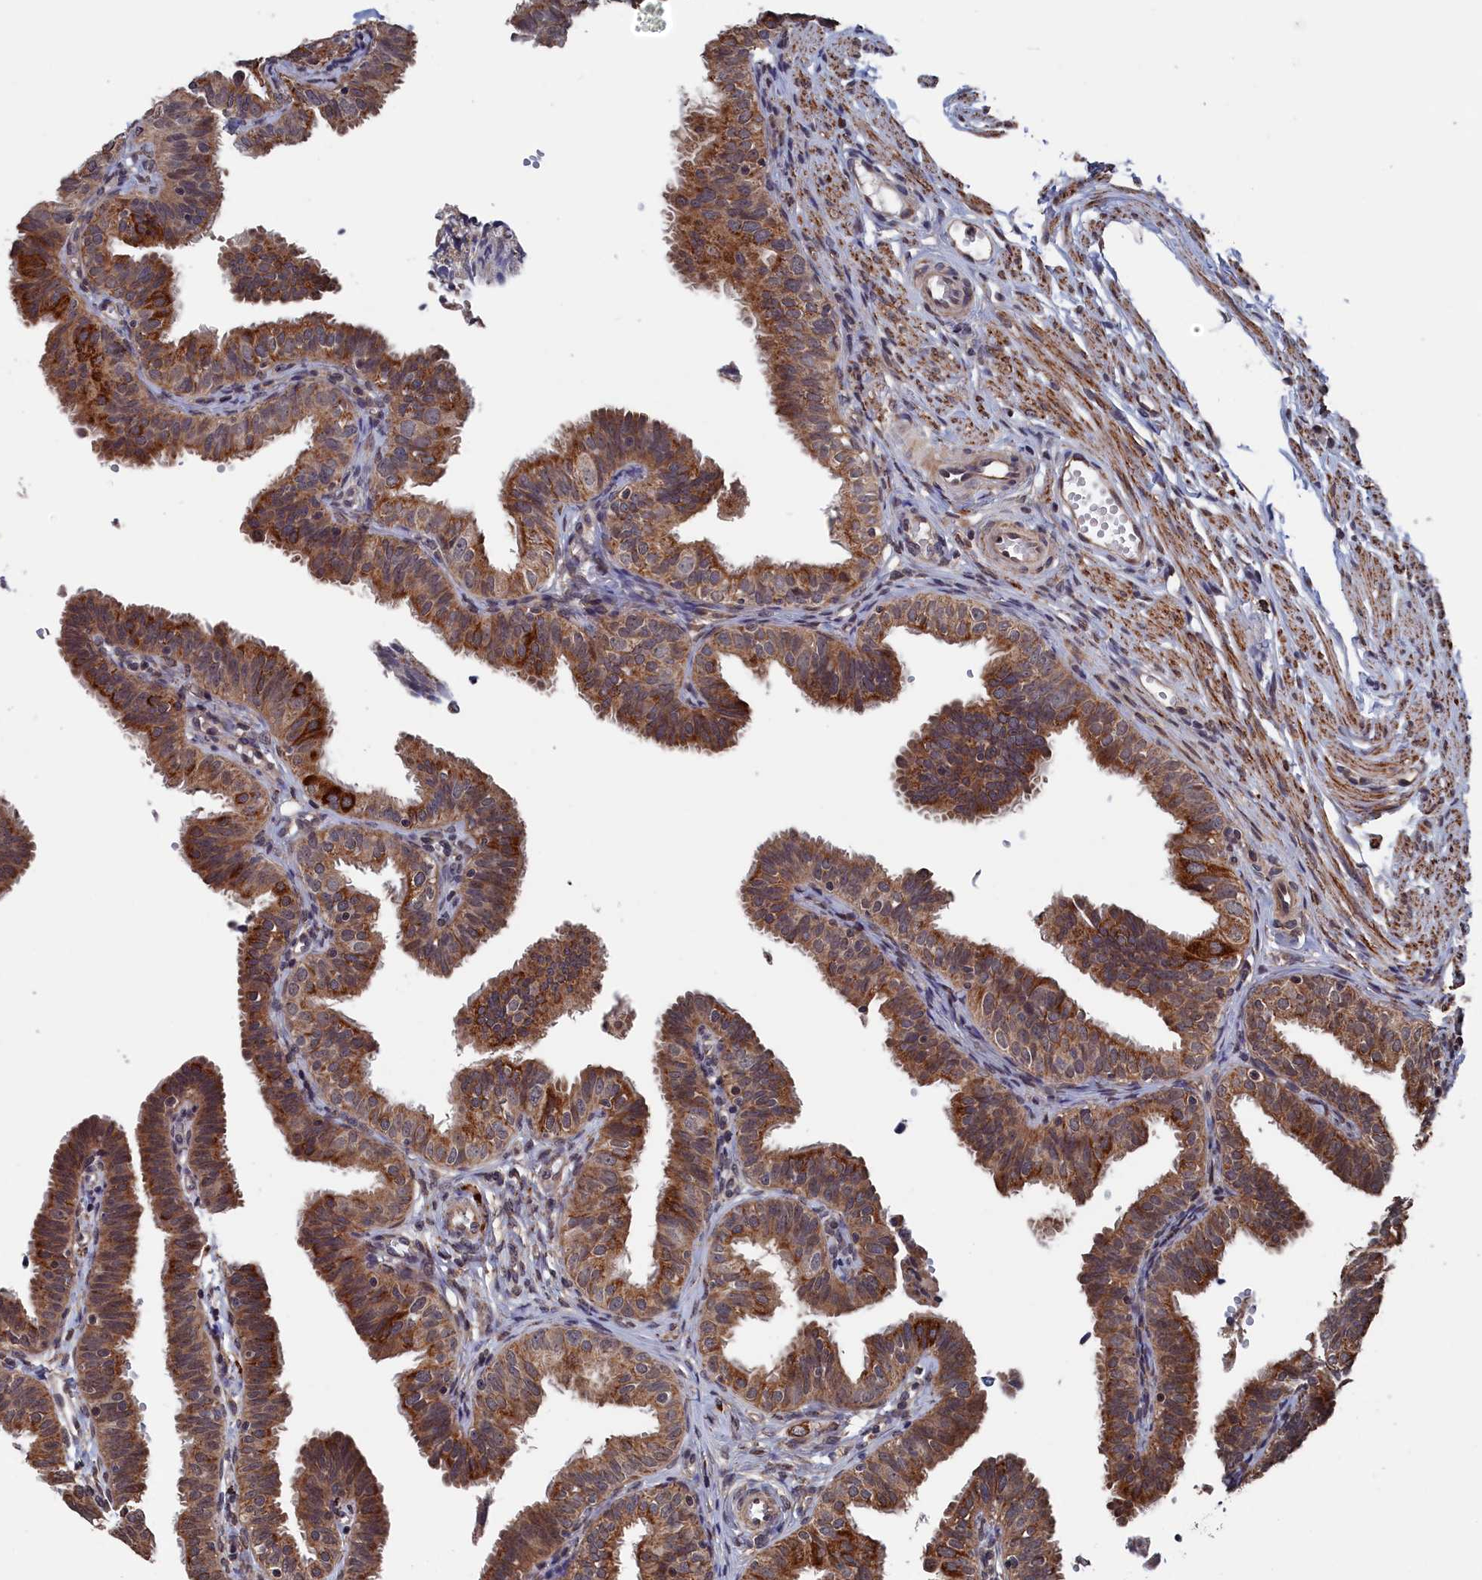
{"staining": {"intensity": "moderate", "quantity": ">75%", "location": "cytoplasmic/membranous"}, "tissue": "fallopian tube", "cell_type": "Glandular cells", "image_type": "normal", "snomed": [{"axis": "morphology", "description": "Normal tissue, NOS"}, {"axis": "topography", "description": "Fallopian tube"}], "caption": "Immunohistochemical staining of benign human fallopian tube displays >75% levels of moderate cytoplasmic/membranous protein positivity in approximately >75% of glandular cells.", "gene": "PDE12", "patient": {"sex": "female", "age": 35}}